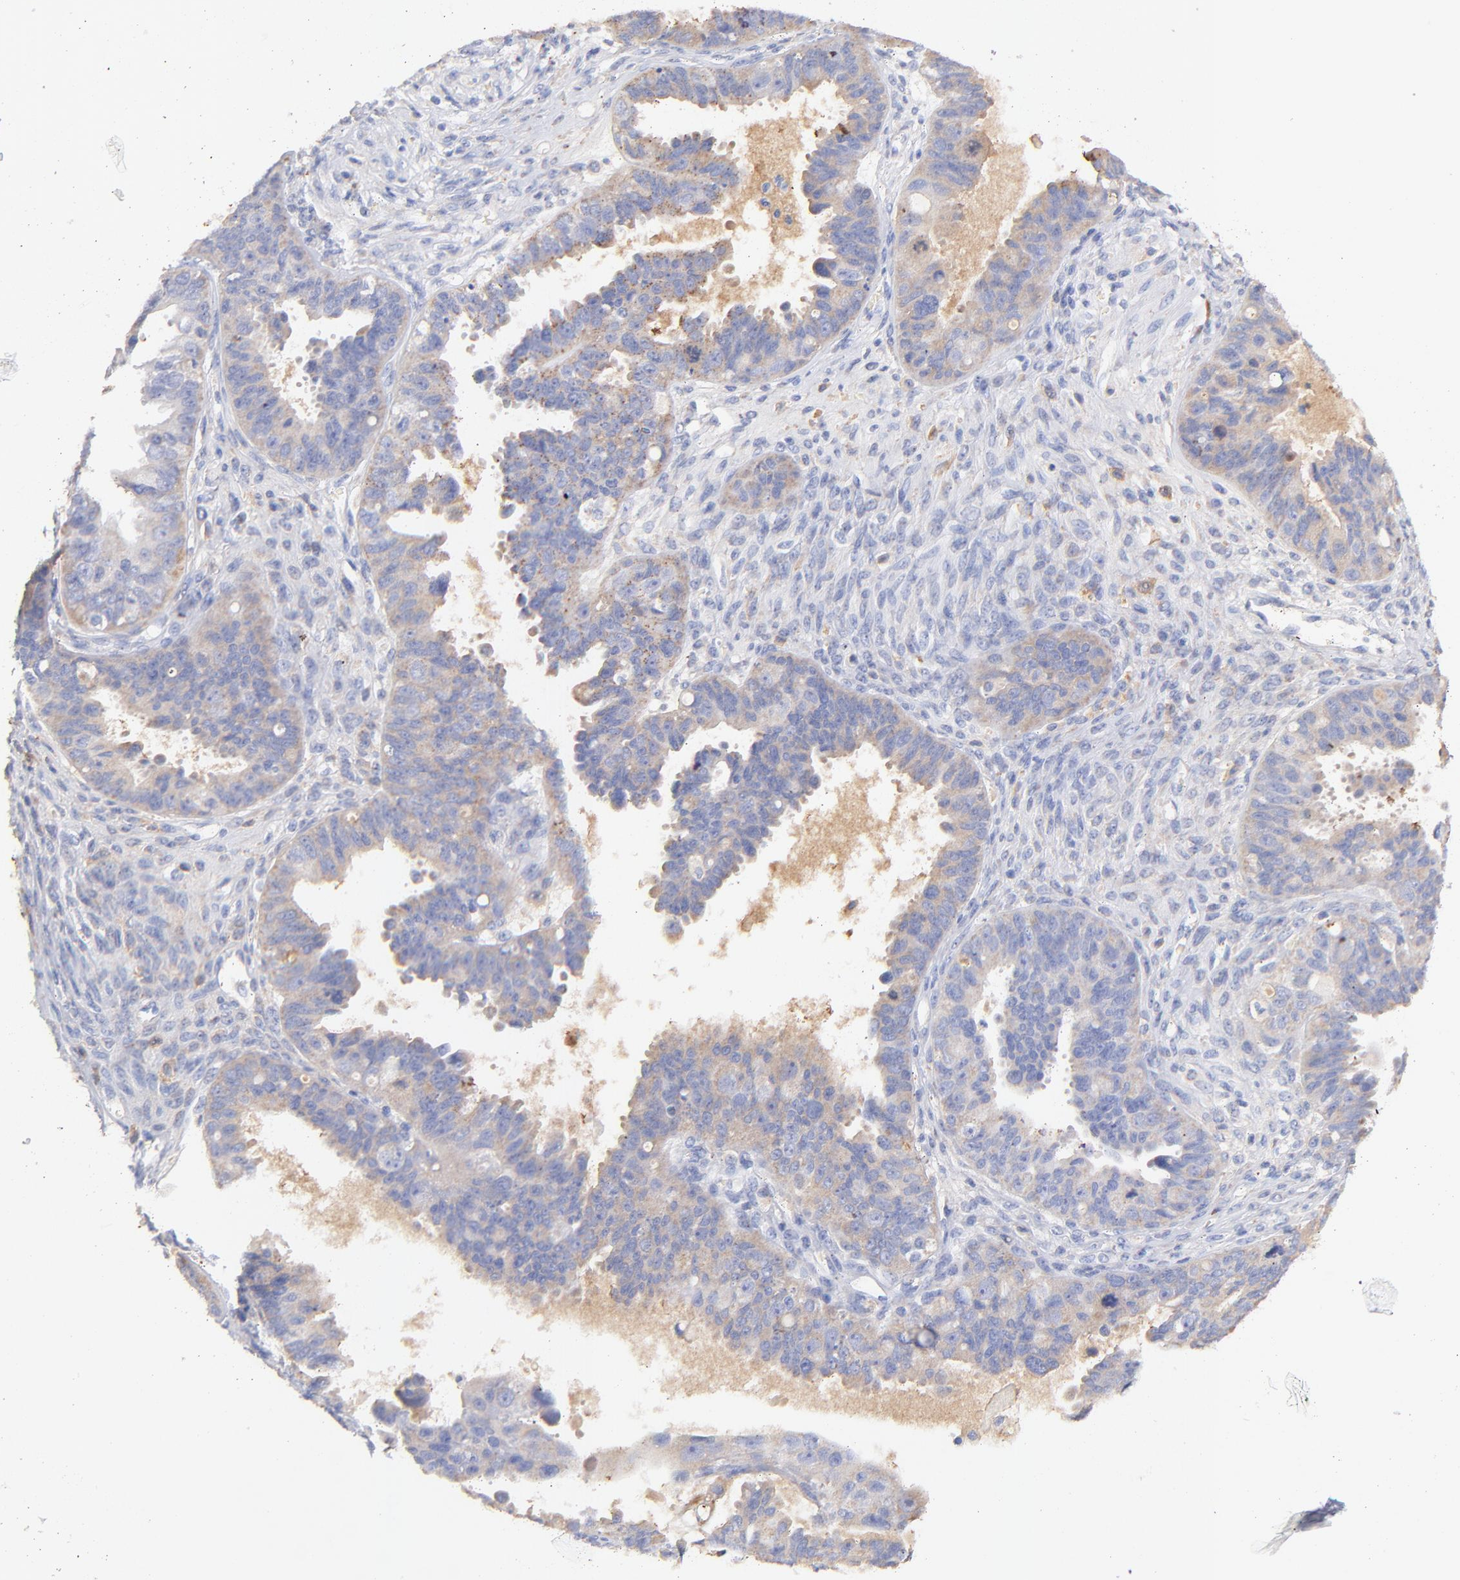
{"staining": {"intensity": "weak", "quantity": ">75%", "location": "cytoplasmic/membranous"}, "tissue": "ovarian cancer", "cell_type": "Tumor cells", "image_type": "cancer", "snomed": [{"axis": "morphology", "description": "Carcinoma, endometroid"}, {"axis": "topography", "description": "Ovary"}], "caption": "Brown immunohistochemical staining in ovarian cancer reveals weak cytoplasmic/membranous staining in approximately >75% of tumor cells. (IHC, brightfield microscopy, high magnification).", "gene": "IGLV7-43", "patient": {"sex": "female", "age": 85}}